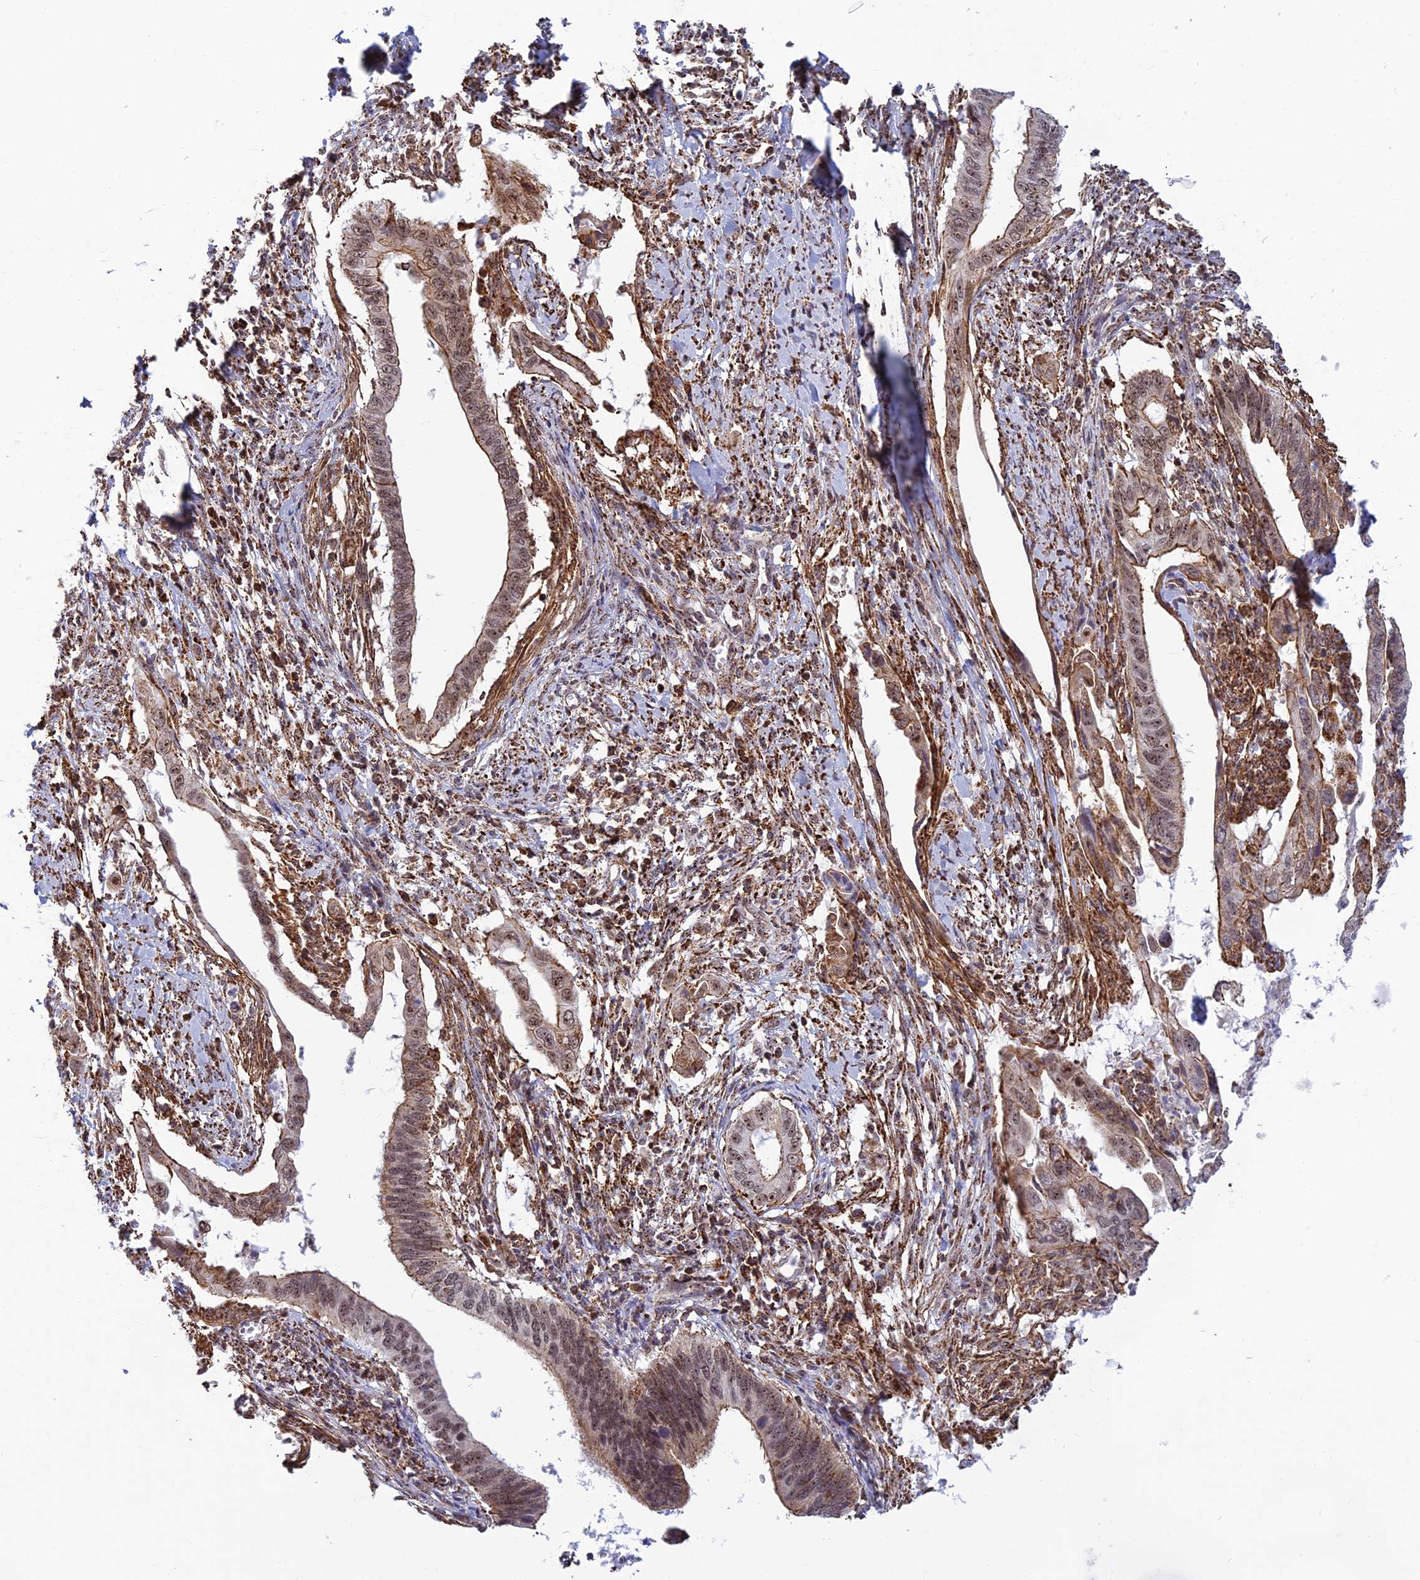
{"staining": {"intensity": "weak", "quantity": ">75%", "location": "nuclear"}, "tissue": "cervical cancer", "cell_type": "Tumor cells", "image_type": "cancer", "snomed": [{"axis": "morphology", "description": "Adenocarcinoma, NOS"}, {"axis": "topography", "description": "Cervix"}], "caption": "IHC staining of cervical adenocarcinoma, which demonstrates low levels of weak nuclear expression in about >75% of tumor cells indicating weak nuclear protein expression. The staining was performed using DAB (brown) for protein detection and nuclei were counterstained in hematoxylin (blue).", "gene": "POLR1G", "patient": {"sex": "female", "age": 42}}